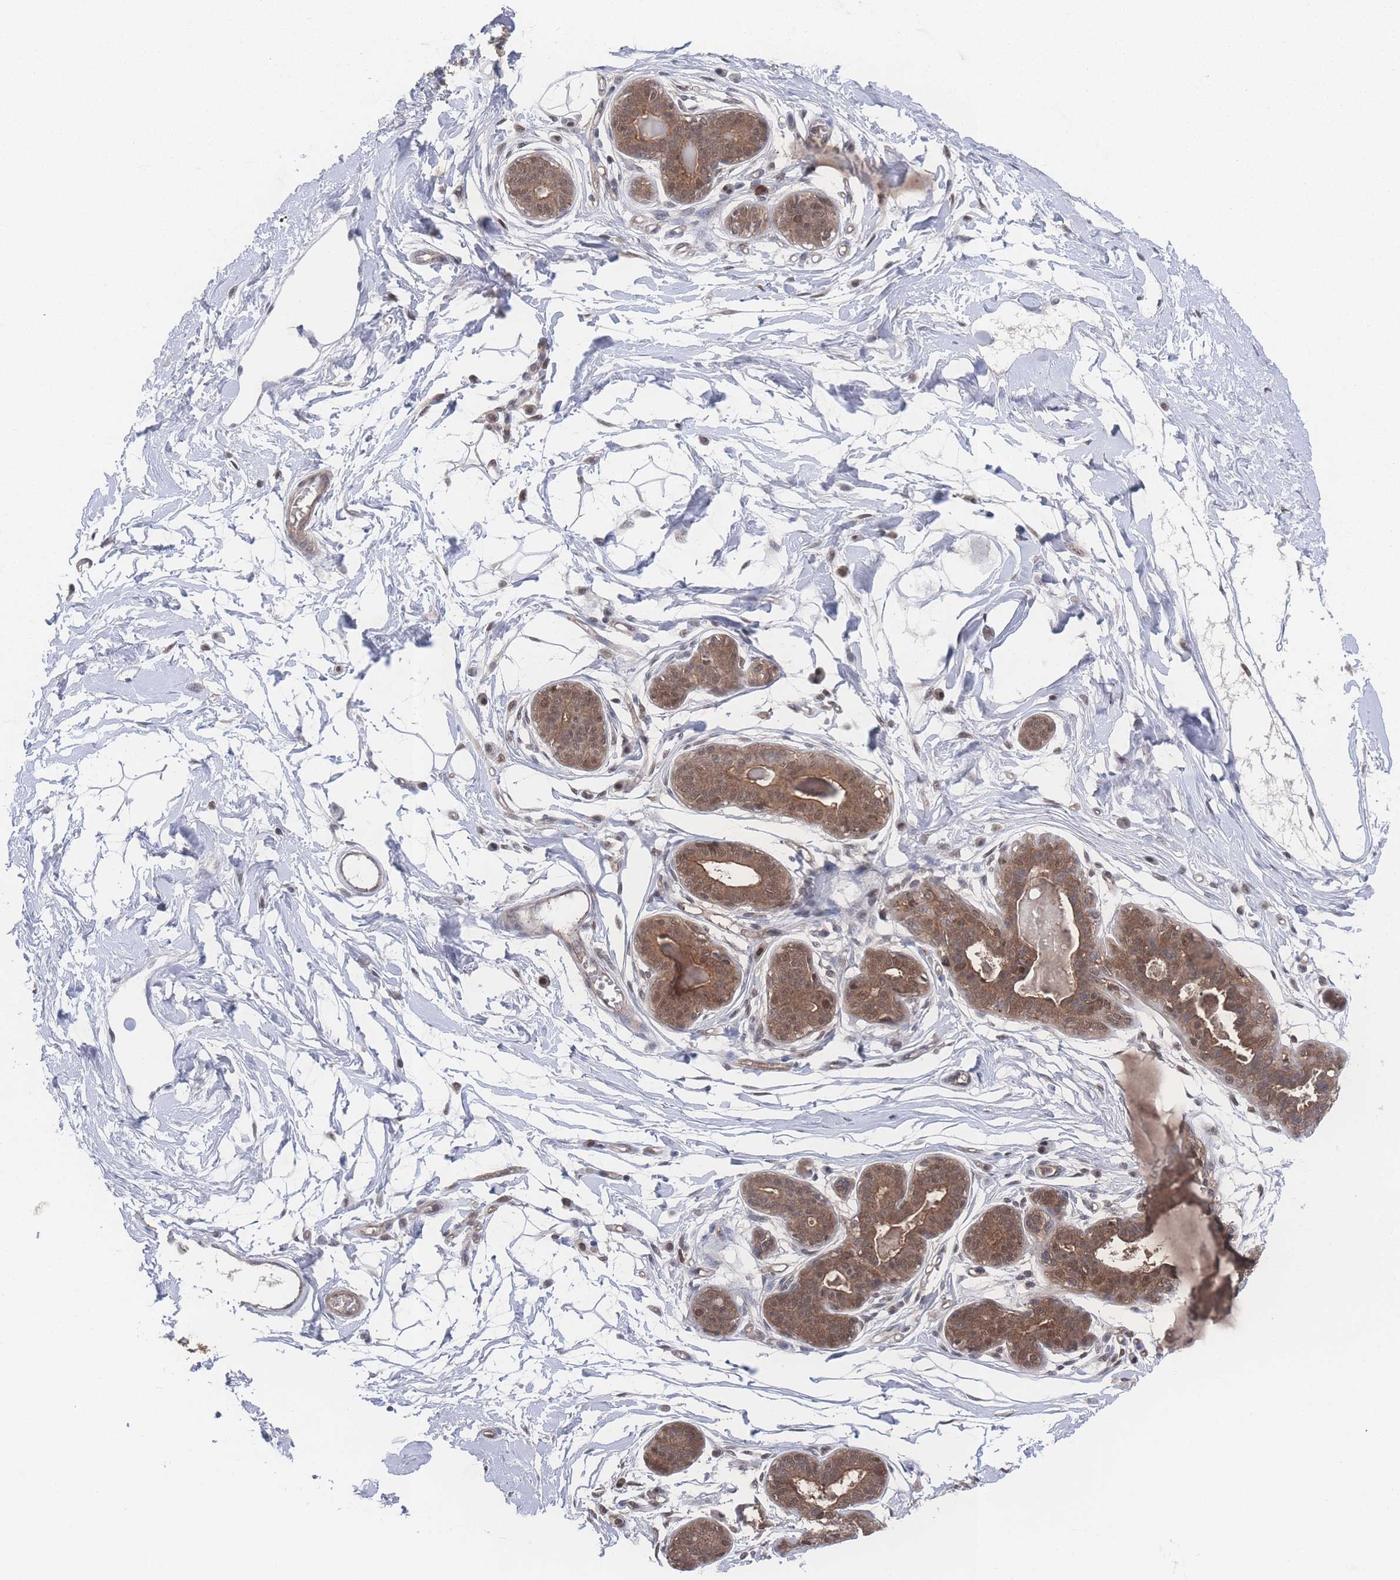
{"staining": {"intensity": "weak", "quantity": "25%-75%", "location": "cytoplasmic/membranous"}, "tissue": "breast", "cell_type": "Adipocytes", "image_type": "normal", "snomed": [{"axis": "morphology", "description": "Normal tissue, NOS"}, {"axis": "topography", "description": "Breast"}], "caption": "Immunohistochemistry (IHC) of normal human breast reveals low levels of weak cytoplasmic/membranous expression in approximately 25%-75% of adipocytes. The protein is stained brown, and the nuclei are stained in blue (DAB (3,3'-diaminobenzidine) IHC with brightfield microscopy, high magnification).", "gene": "PSMA1", "patient": {"sex": "female", "age": 45}}